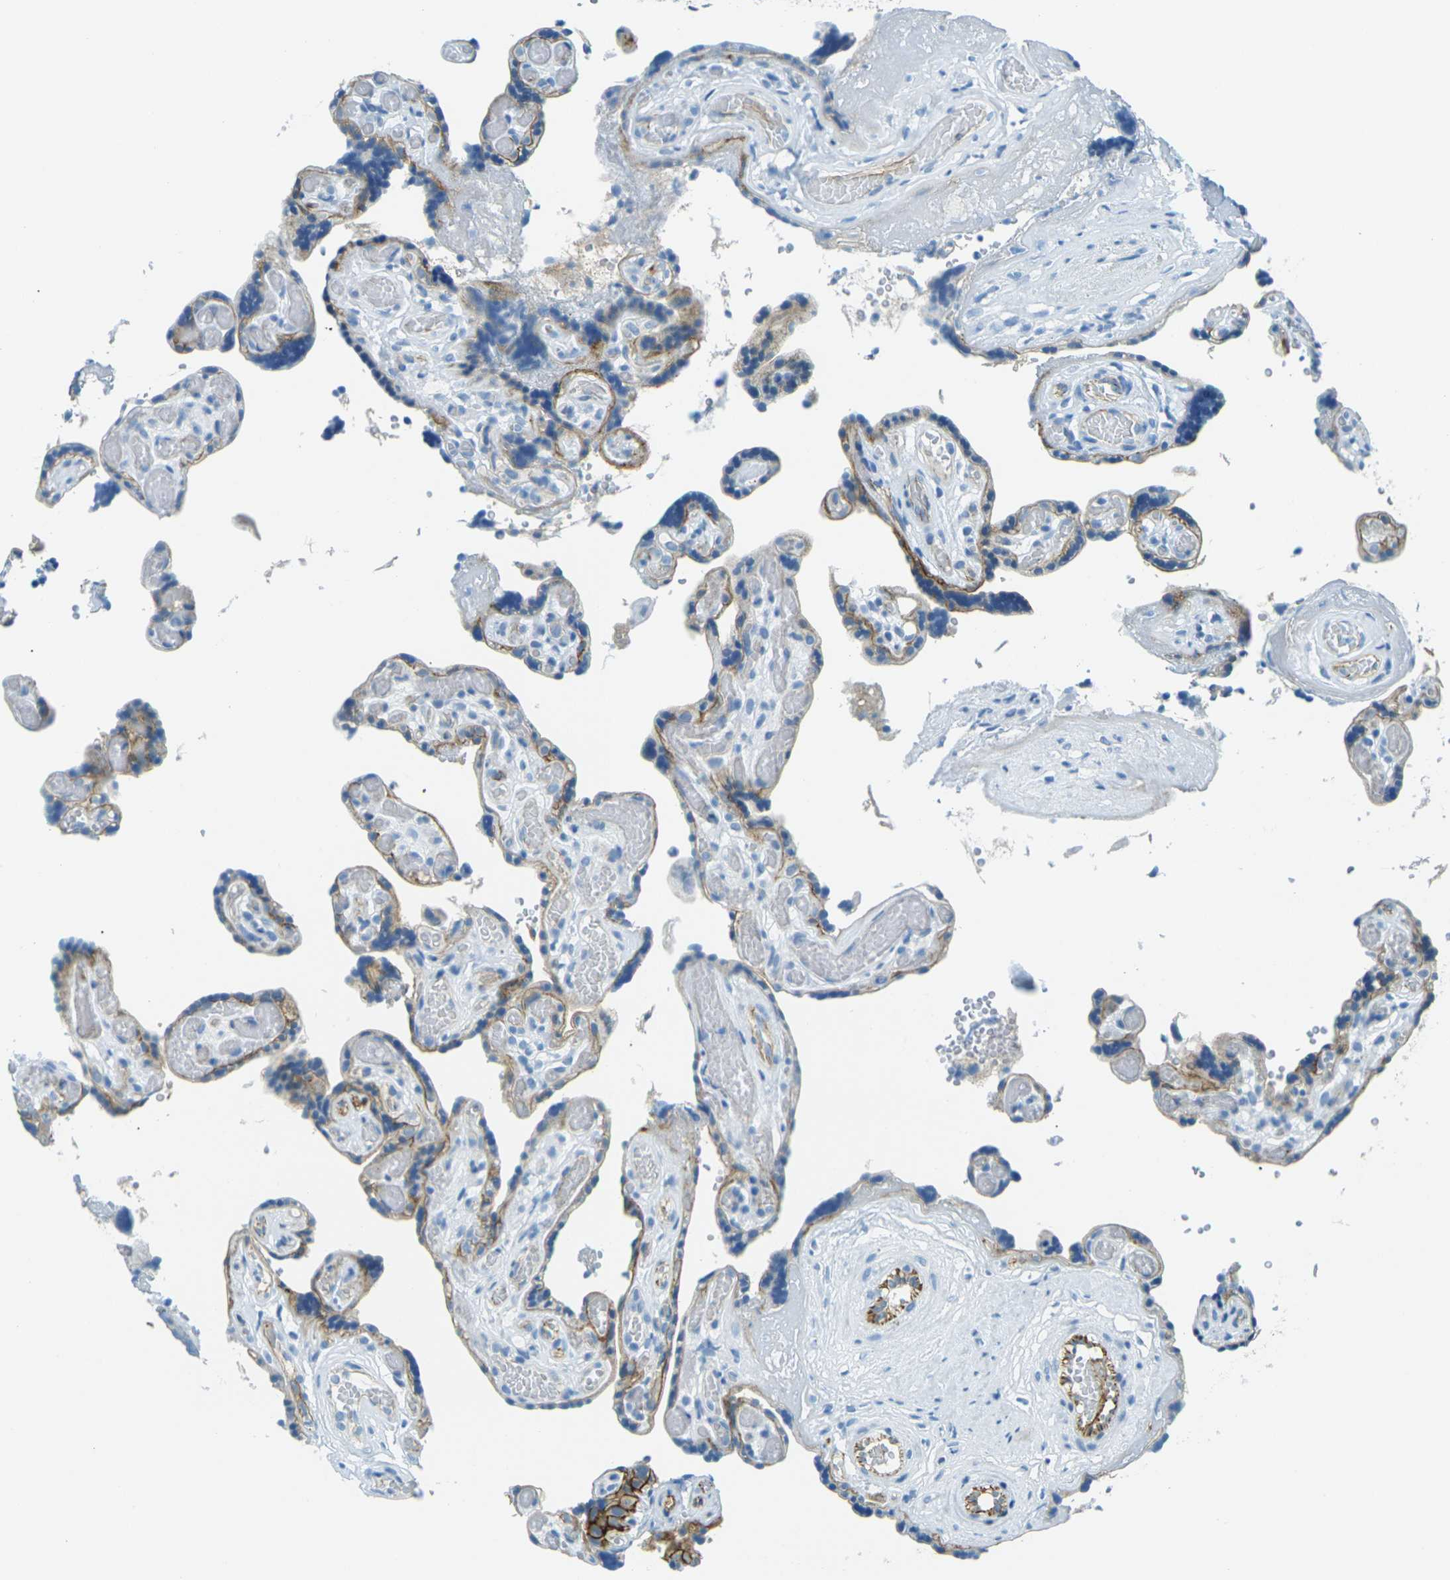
{"staining": {"intensity": "moderate", "quantity": "25%-75%", "location": "cytoplasmic/membranous"}, "tissue": "placenta", "cell_type": "Trophoblastic cells", "image_type": "normal", "snomed": [{"axis": "morphology", "description": "Normal tissue, NOS"}, {"axis": "topography", "description": "Placenta"}], "caption": "Brown immunohistochemical staining in unremarkable placenta exhibits moderate cytoplasmic/membranous positivity in about 25%-75% of trophoblastic cells. (DAB (3,3'-diaminobenzidine) = brown stain, brightfield microscopy at high magnification).", "gene": "OCLN", "patient": {"sex": "female", "age": 30}}